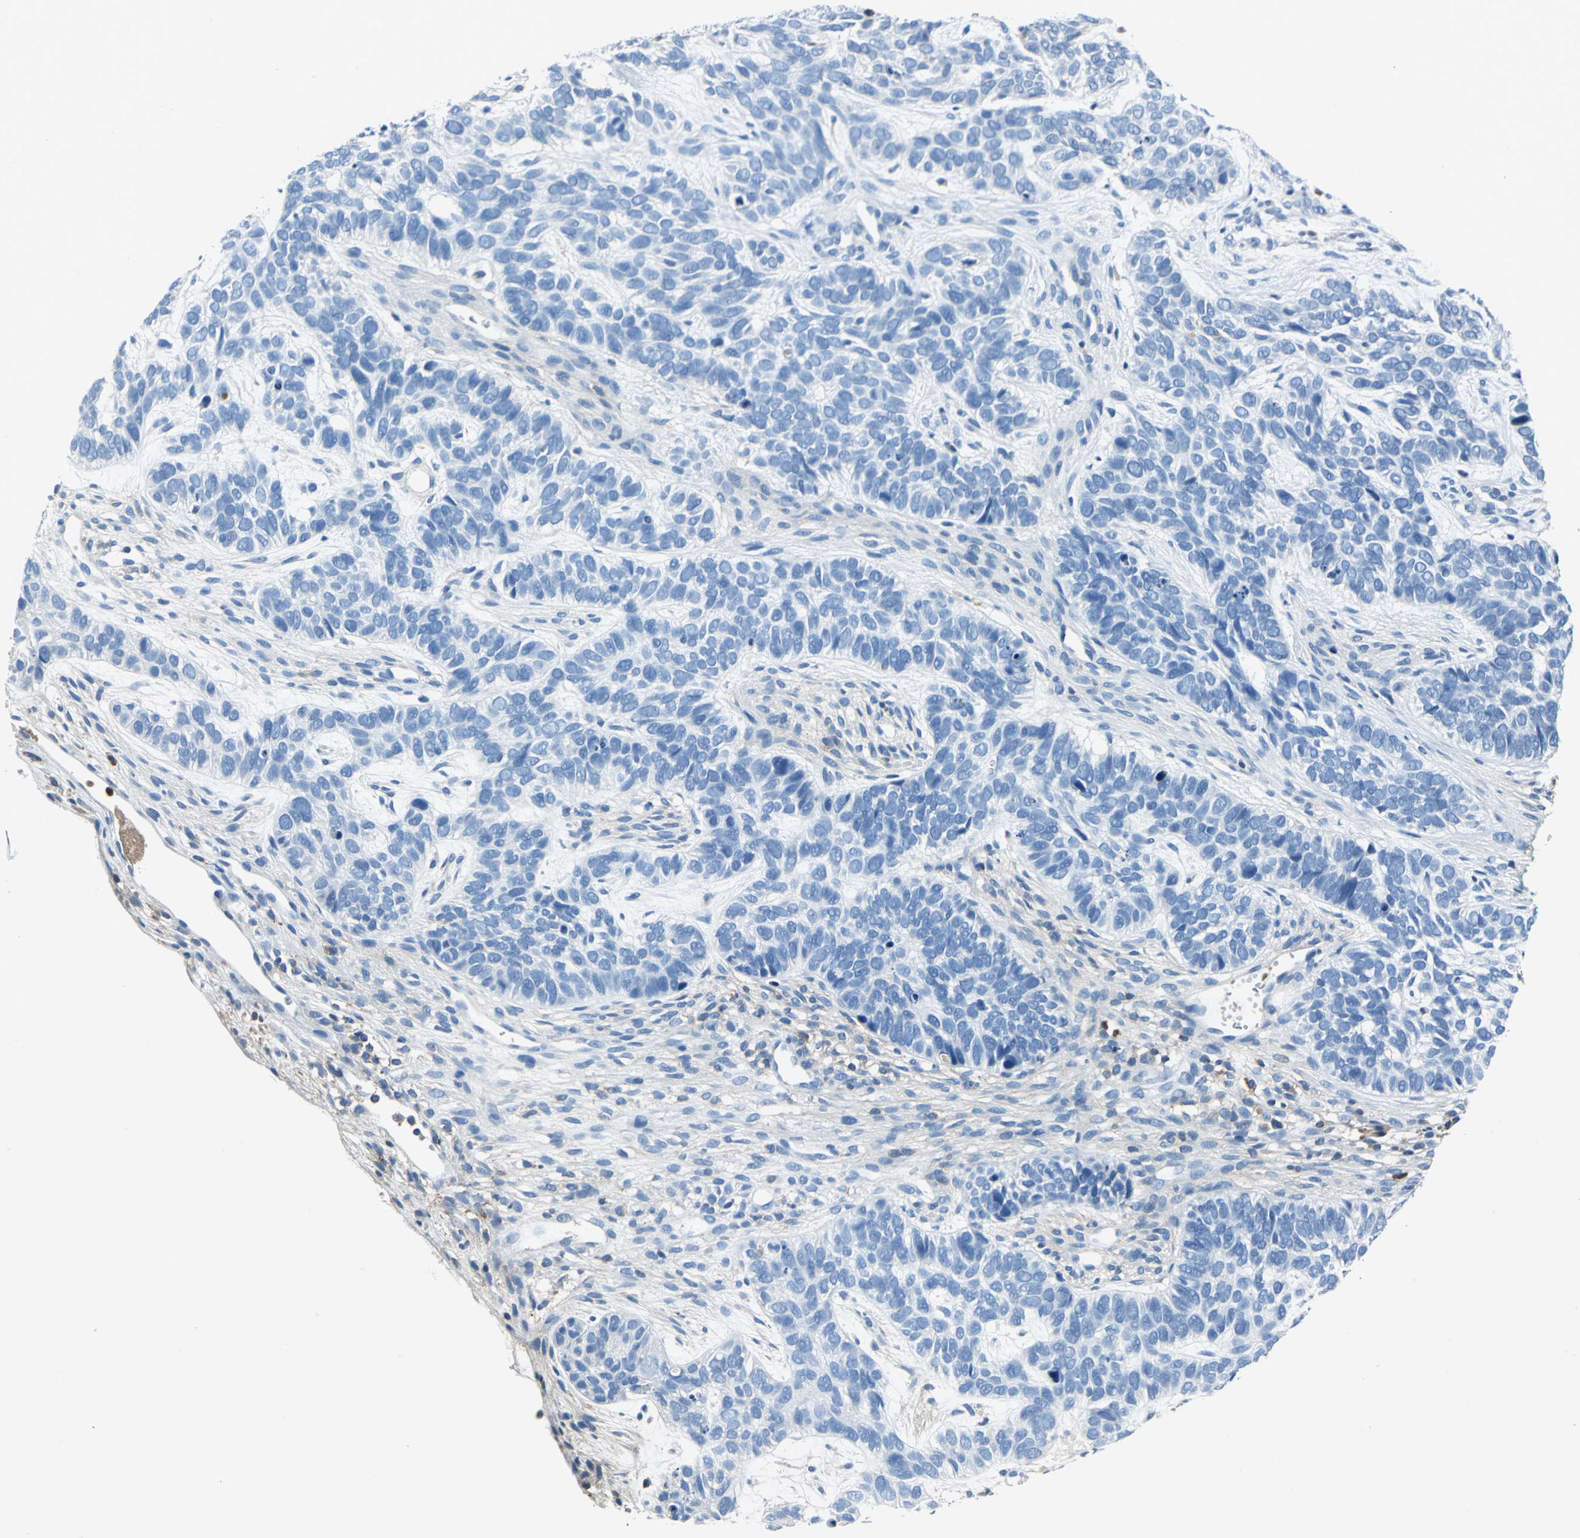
{"staining": {"intensity": "negative", "quantity": "none", "location": "none"}, "tissue": "skin cancer", "cell_type": "Tumor cells", "image_type": "cancer", "snomed": [{"axis": "morphology", "description": "Basal cell carcinoma"}, {"axis": "topography", "description": "Skin"}], "caption": "Tumor cells are negative for protein expression in human skin cancer.", "gene": "SEPTIN6", "patient": {"sex": "male", "age": 87}}